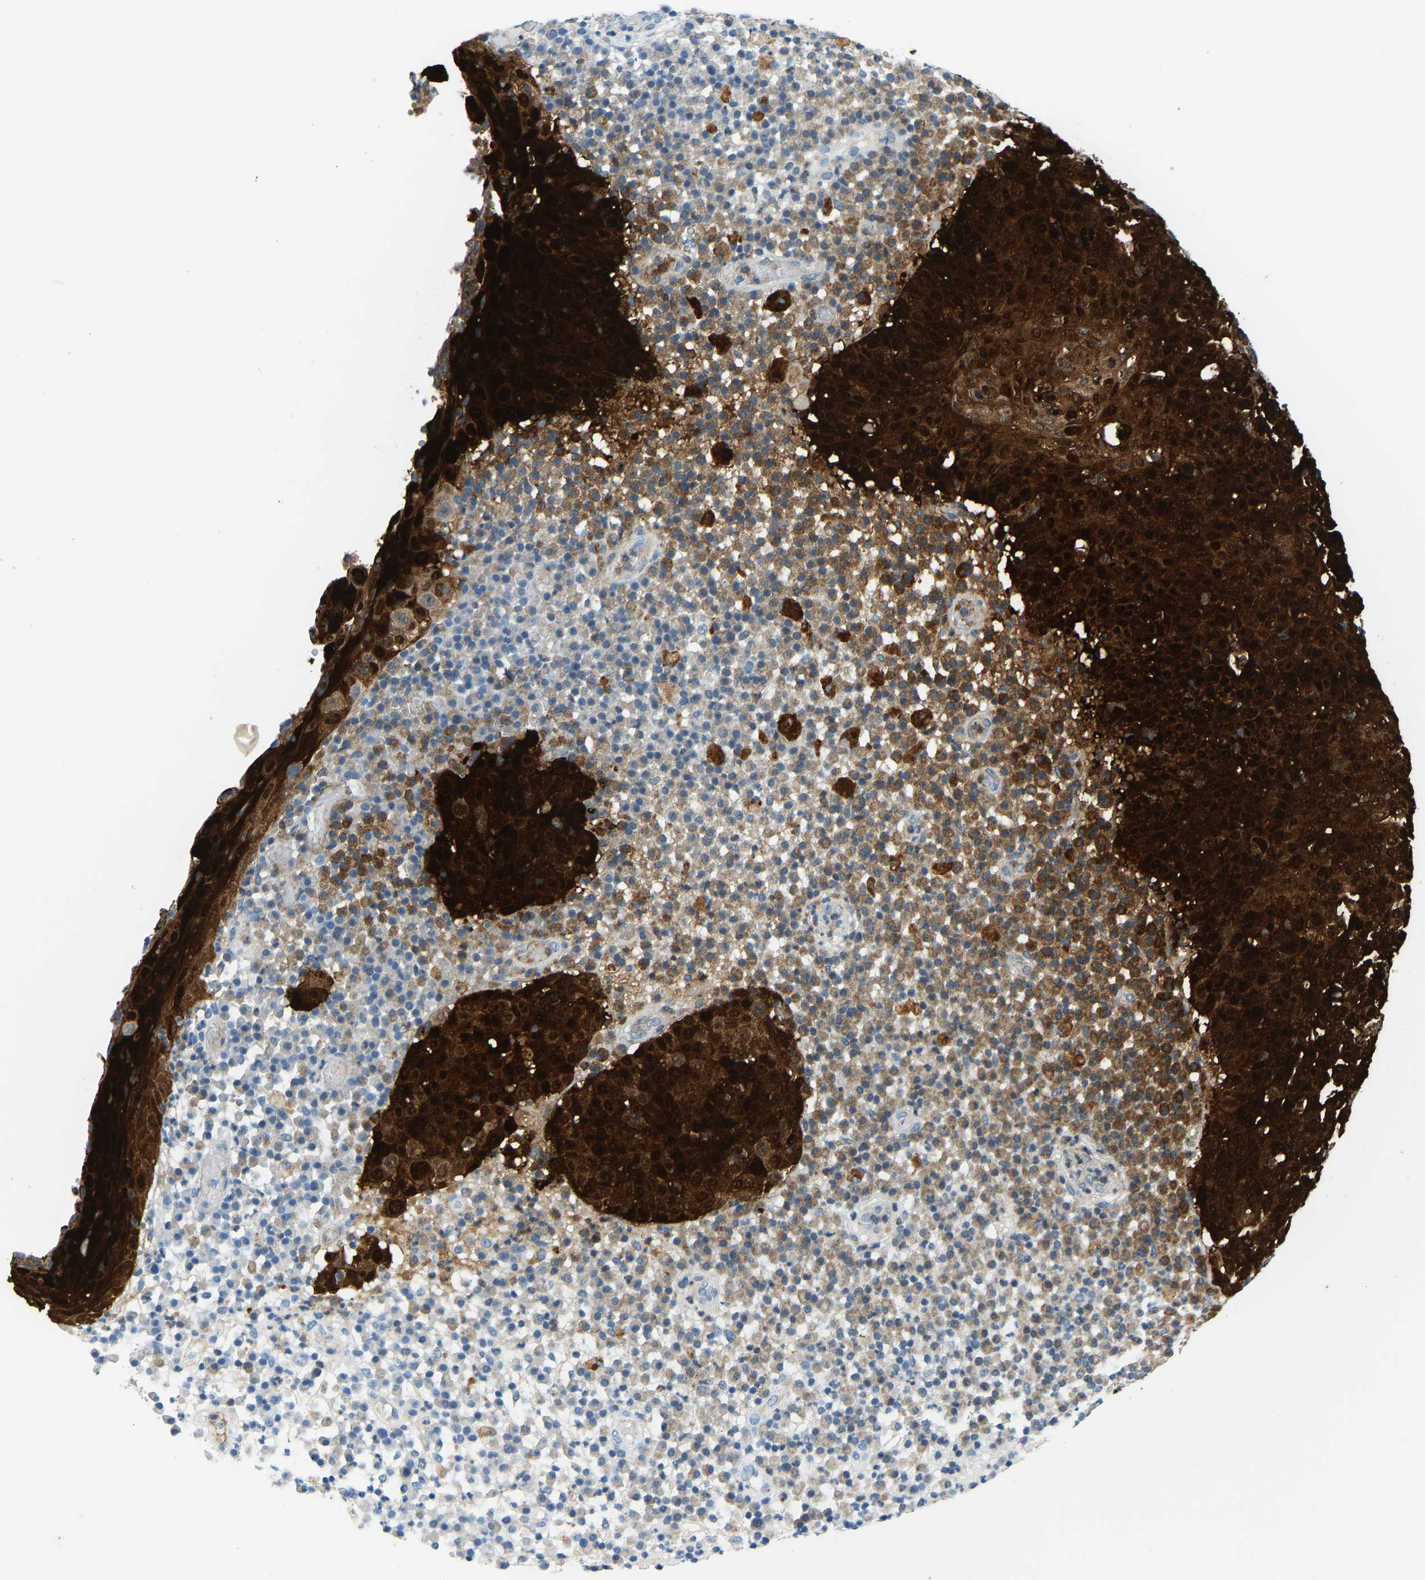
{"staining": {"intensity": "strong", "quantity": ">75%", "location": "cytoplasmic/membranous,nuclear"}, "tissue": "skin cancer", "cell_type": "Tumor cells", "image_type": "cancer", "snomed": [{"axis": "morphology", "description": "Squamous cell carcinoma in situ, NOS"}, {"axis": "morphology", "description": "Squamous cell carcinoma, NOS"}, {"axis": "topography", "description": "Skin"}], "caption": "Immunohistochemistry of squamous cell carcinoma in situ (skin) shows high levels of strong cytoplasmic/membranous and nuclear expression in about >75% of tumor cells. (Stains: DAB in brown, nuclei in blue, Microscopy: brightfield microscopy at high magnification).", "gene": "SERPINB3", "patient": {"sex": "male", "age": 93}}